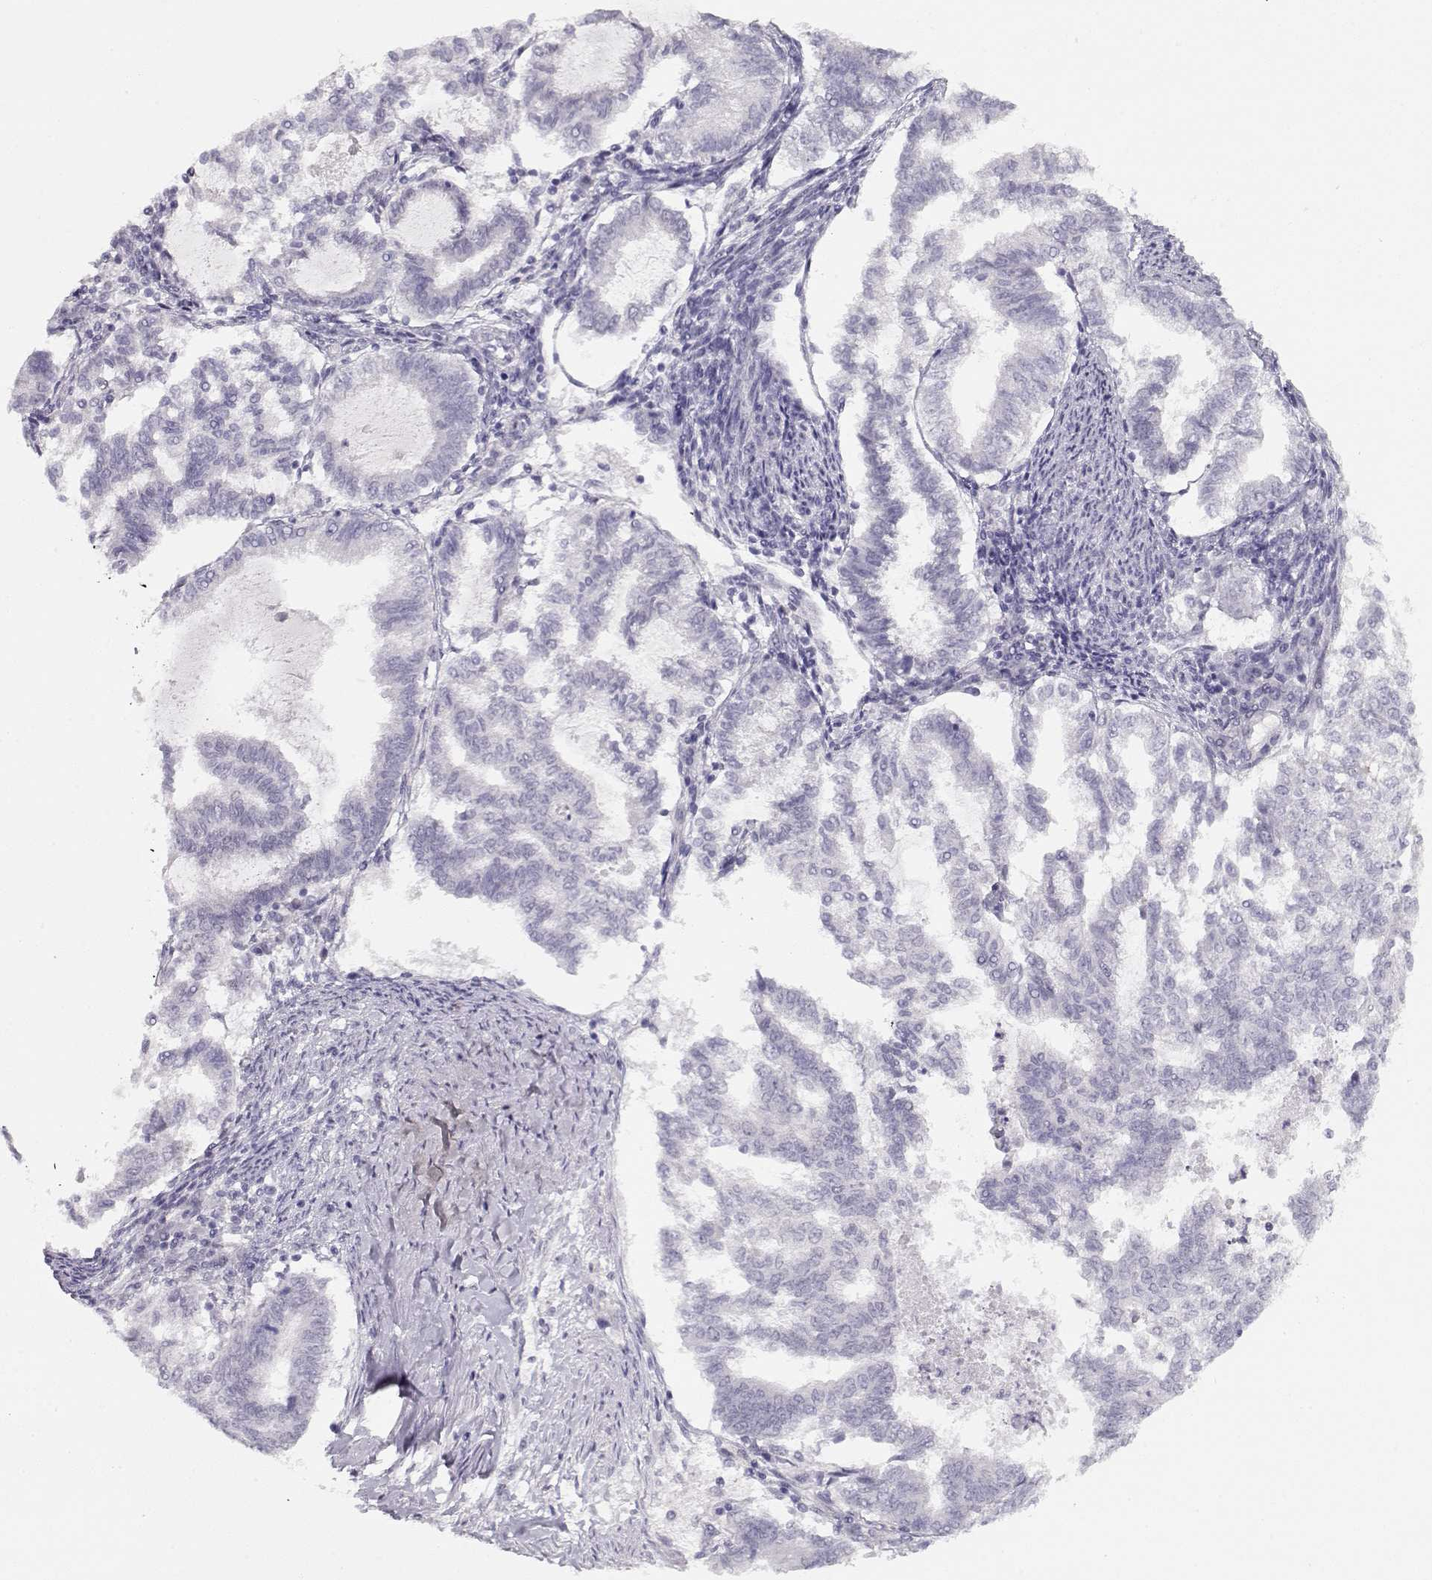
{"staining": {"intensity": "negative", "quantity": "none", "location": "none"}, "tissue": "endometrial cancer", "cell_type": "Tumor cells", "image_type": "cancer", "snomed": [{"axis": "morphology", "description": "Adenocarcinoma, NOS"}, {"axis": "topography", "description": "Endometrium"}], "caption": "There is no significant expression in tumor cells of endometrial cancer.", "gene": "IMPG1", "patient": {"sex": "female", "age": 79}}